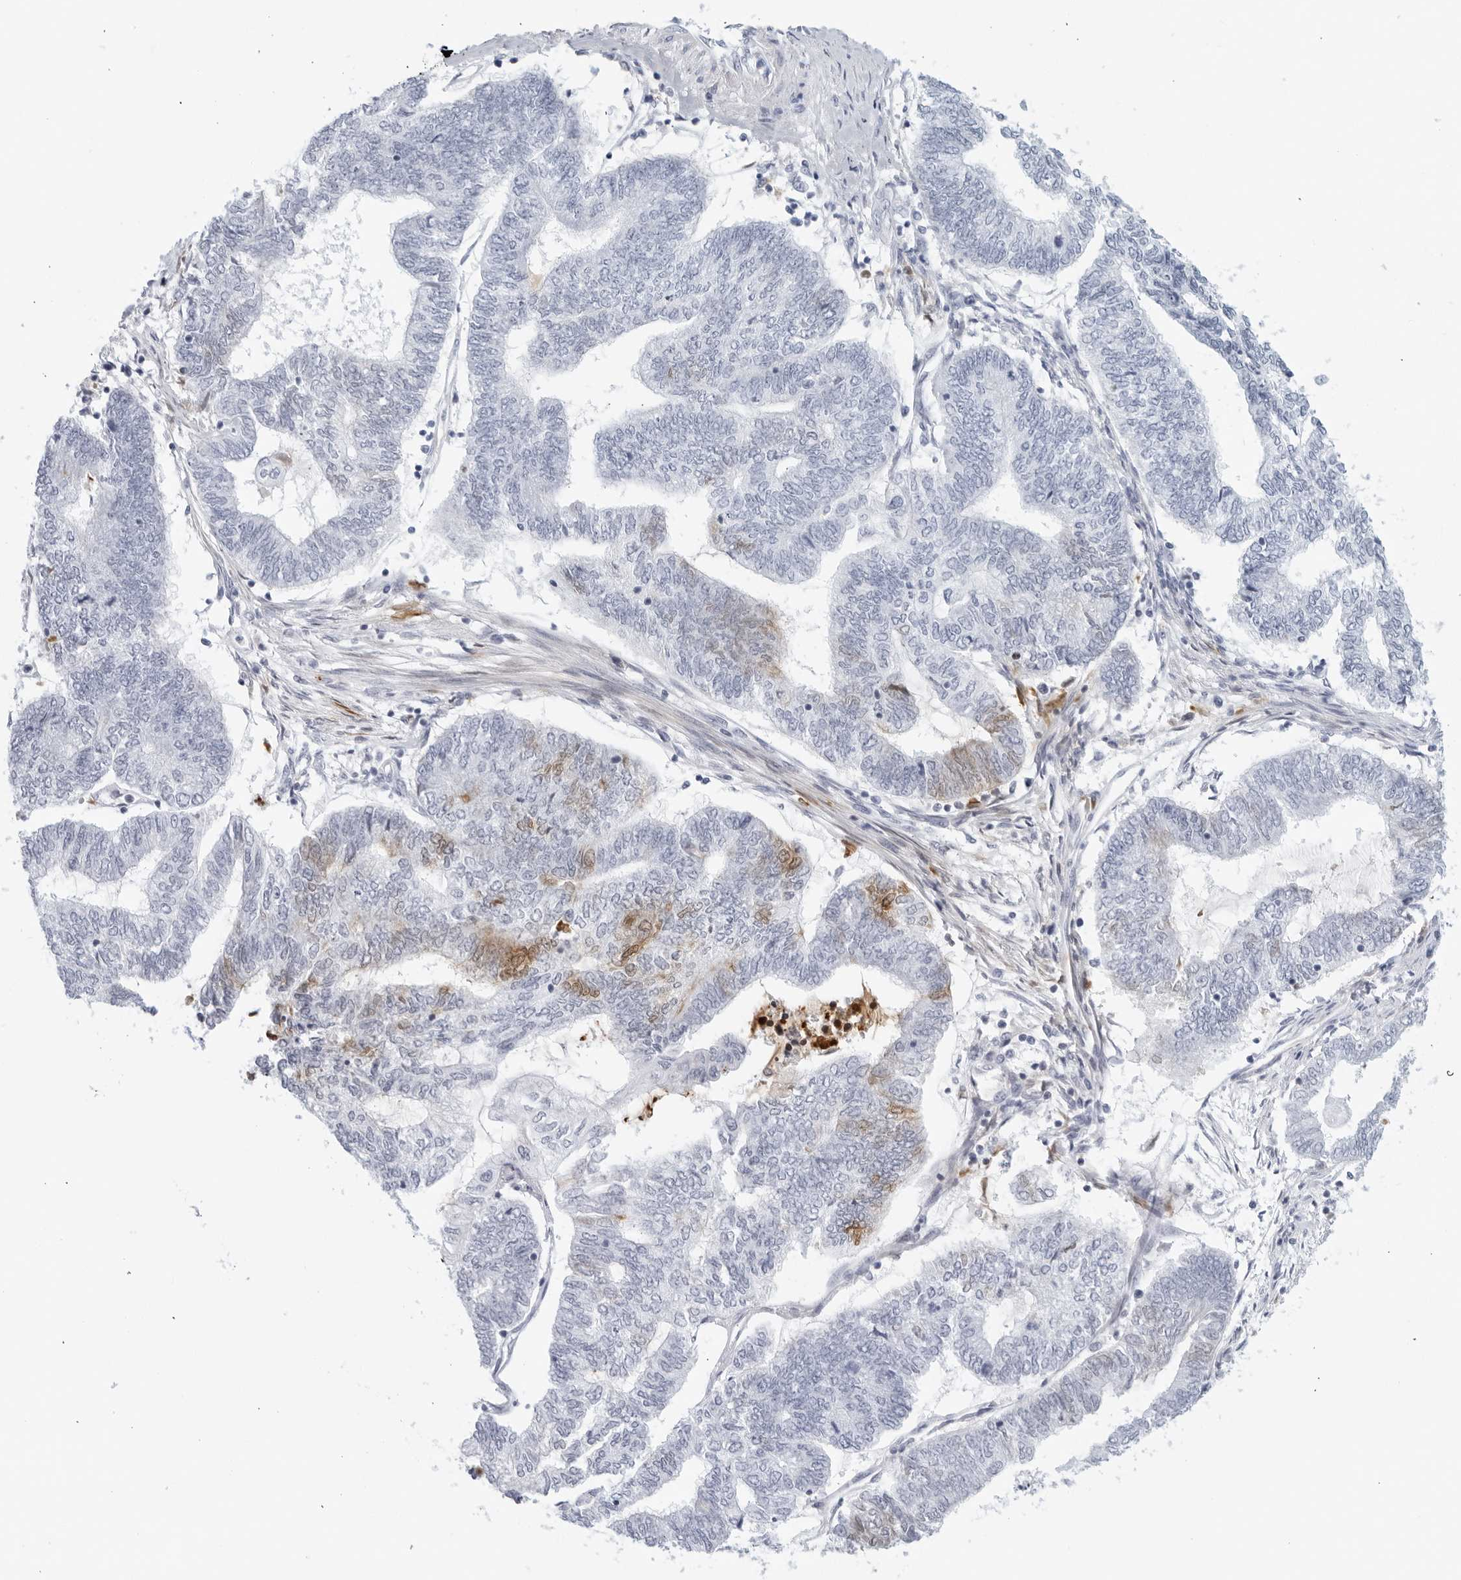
{"staining": {"intensity": "moderate", "quantity": "<25%", "location": "cytoplasmic/membranous,nuclear"}, "tissue": "endometrial cancer", "cell_type": "Tumor cells", "image_type": "cancer", "snomed": [{"axis": "morphology", "description": "Adenocarcinoma, NOS"}, {"axis": "topography", "description": "Uterus"}, {"axis": "topography", "description": "Endometrium"}], "caption": "This is an image of immunohistochemistry (IHC) staining of adenocarcinoma (endometrial), which shows moderate expression in the cytoplasmic/membranous and nuclear of tumor cells.", "gene": "FGG", "patient": {"sex": "female", "age": 70}}